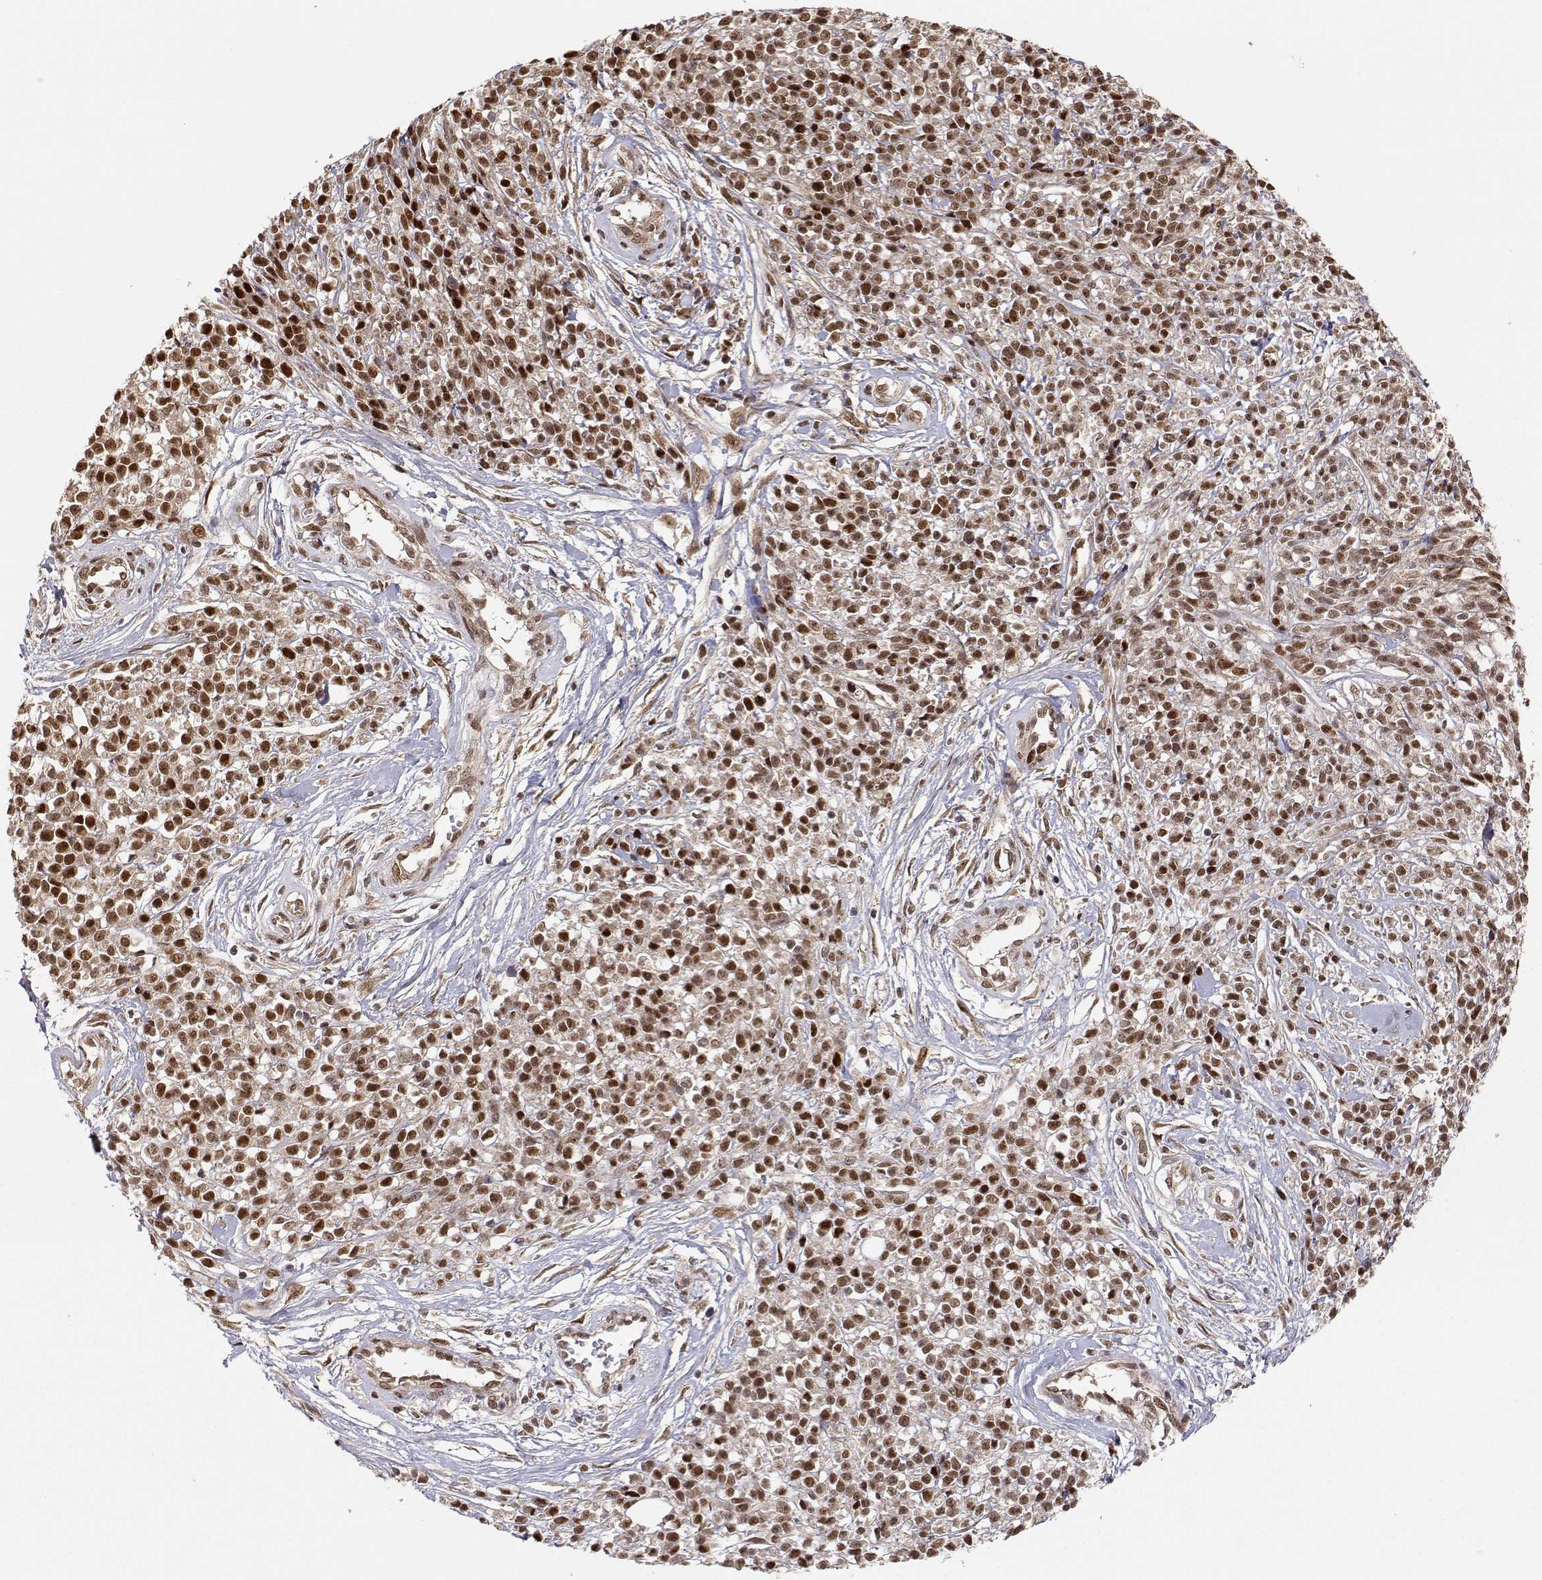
{"staining": {"intensity": "strong", "quantity": ">75%", "location": "nuclear"}, "tissue": "melanoma", "cell_type": "Tumor cells", "image_type": "cancer", "snomed": [{"axis": "morphology", "description": "Malignant melanoma, NOS"}, {"axis": "topography", "description": "Skin"}, {"axis": "topography", "description": "Skin of trunk"}], "caption": "Immunohistochemistry (IHC) image of melanoma stained for a protein (brown), which exhibits high levels of strong nuclear staining in approximately >75% of tumor cells.", "gene": "BRCA1", "patient": {"sex": "male", "age": 74}}